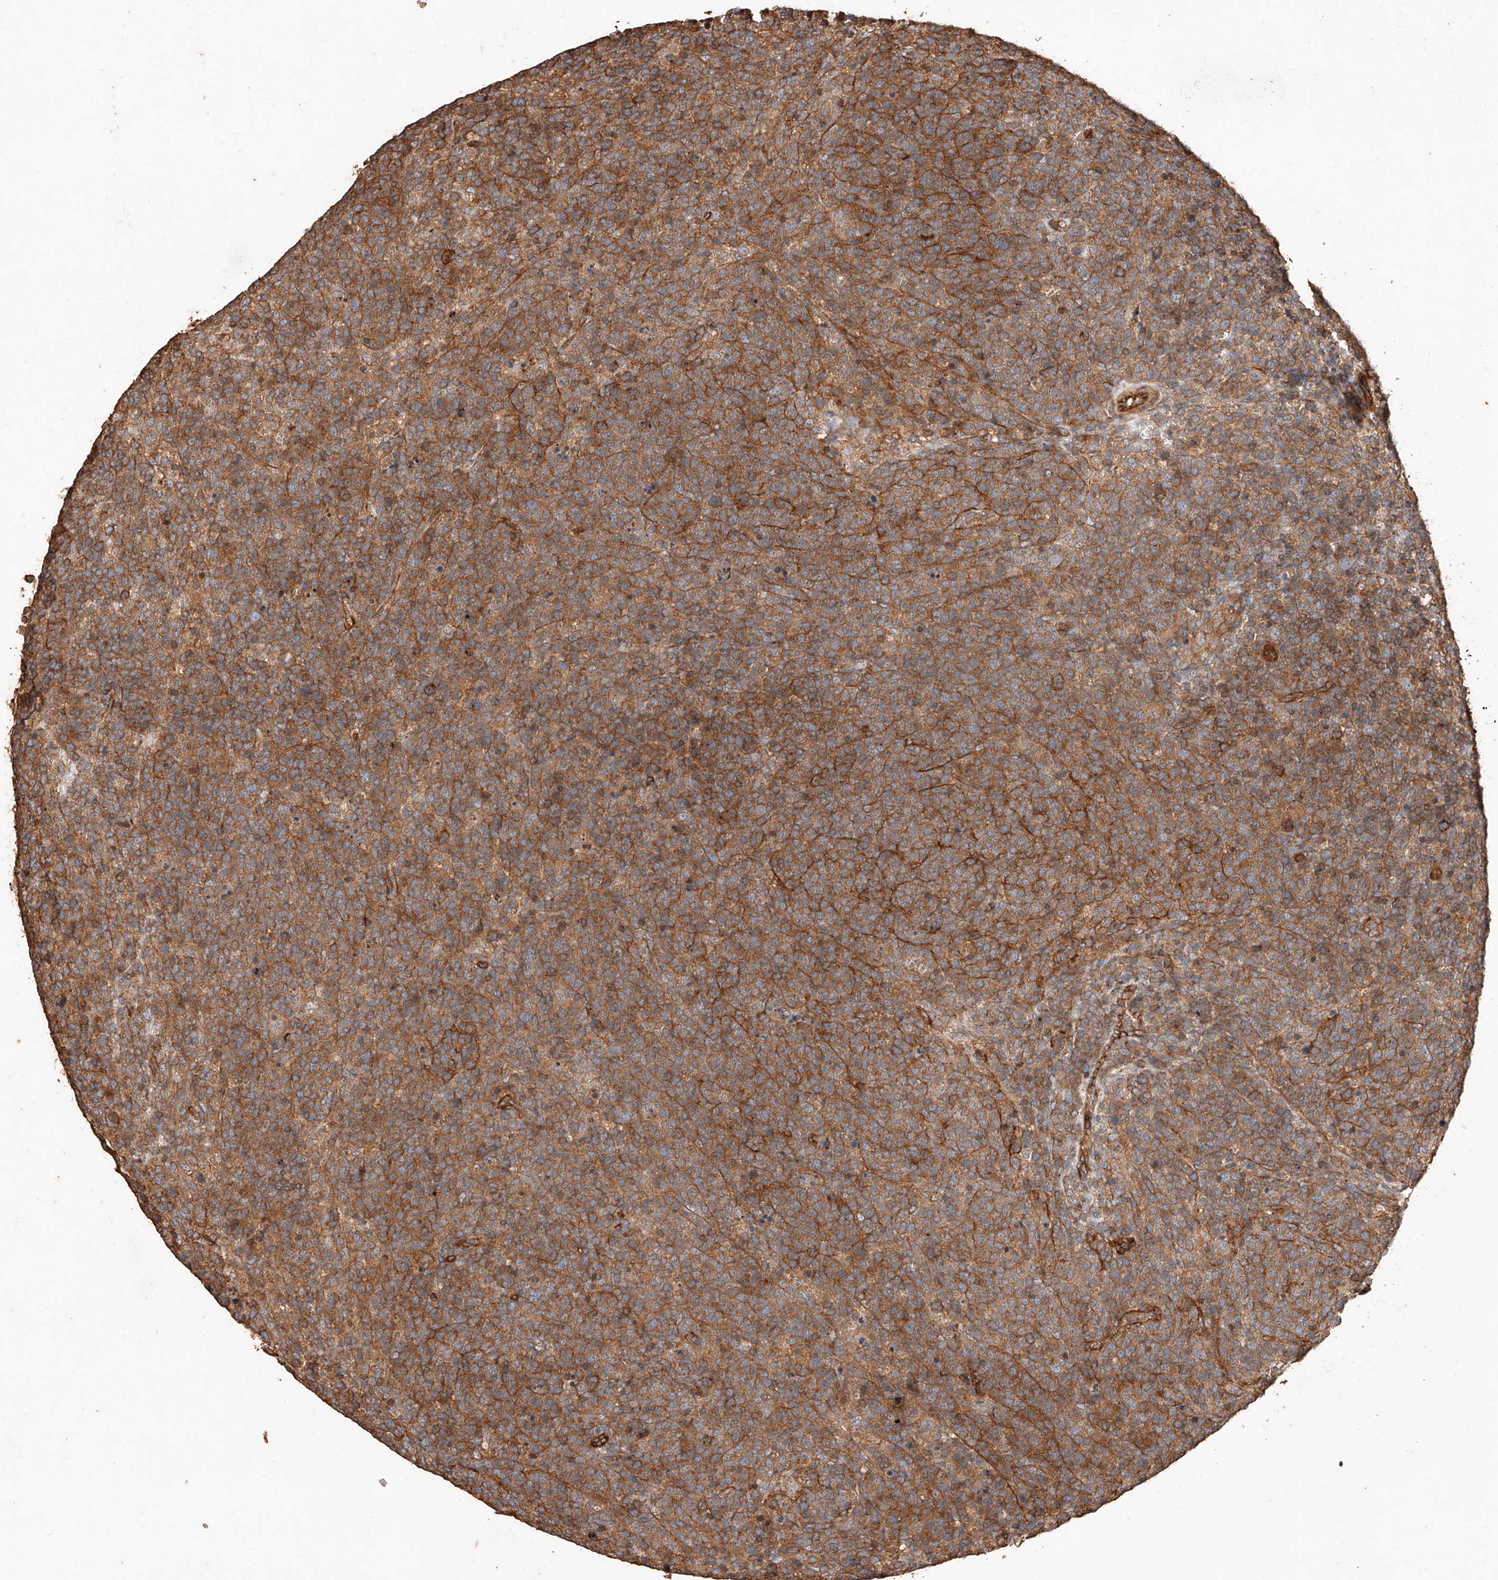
{"staining": {"intensity": "moderate", "quantity": ">75%", "location": "cytoplasmic/membranous"}, "tissue": "lymphoma", "cell_type": "Tumor cells", "image_type": "cancer", "snomed": [{"axis": "morphology", "description": "Malignant lymphoma, non-Hodgkin's type, High grade"}, {"axis": "topography", "description": "Lymph node"}], "caption": "An image of lymphoma stained for a protein displays moderate cytoplasmic/membranous brown staining in tumor cells.", "gene": "GHDC", "patient": {"sex": "male", "age": 61}}